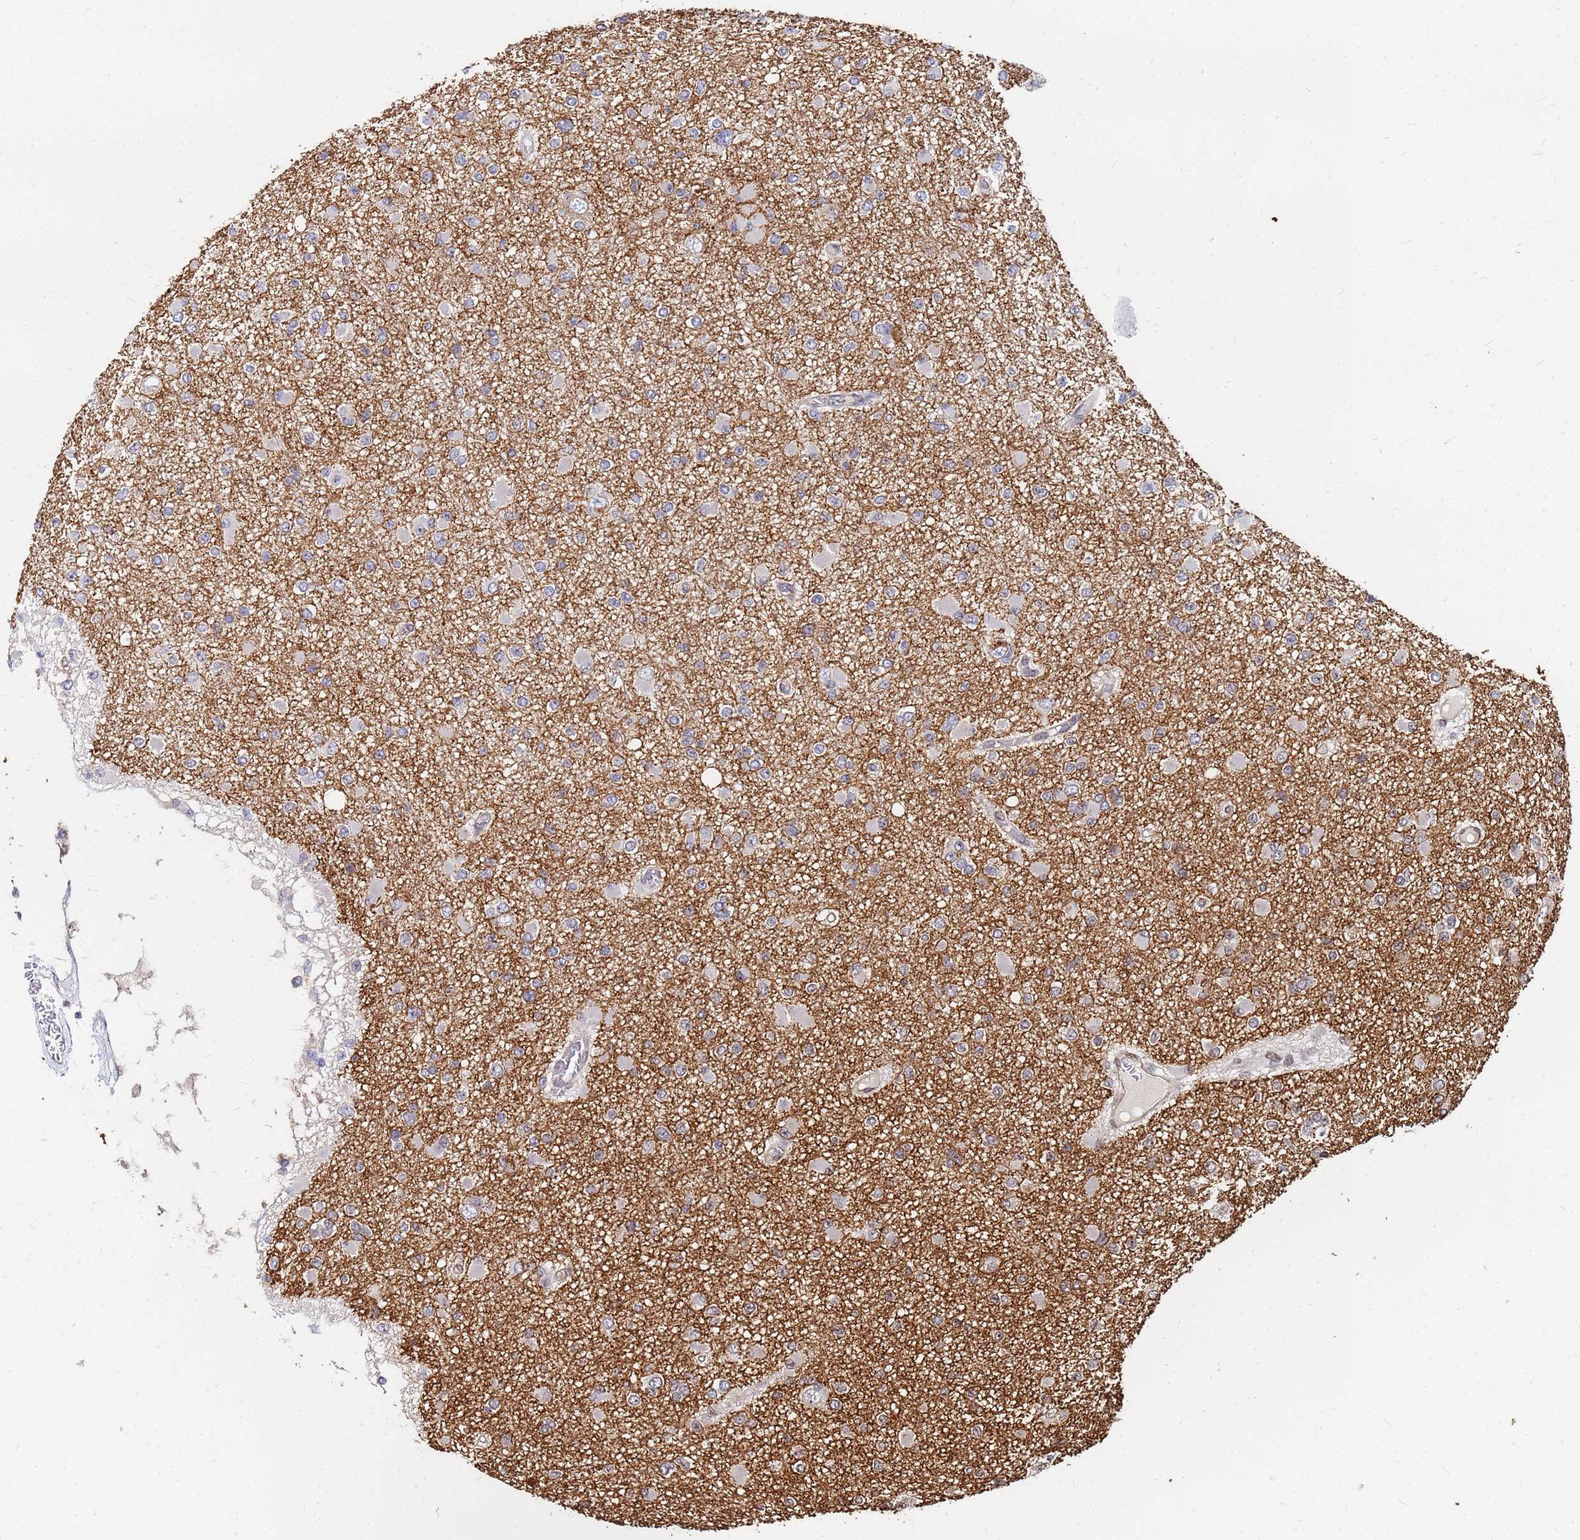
{"staining": {"intensity": "negative", "quantity": "none", "location": "none"}, "tissue": "glioma", "cell_type": "Tumor cells", "image_type": "cancer", "snomed": [{"axis": "morphology", "description": "Glioma, malignant, Low grade"}, {"axis": "topography", "description": "Brain"}], "caption": "High magnification brightfield microscopy of malignant low-grade glioma stained with DAB (3,3'-diaminobenzidine) (brown) and counterstained with hematoxylin (blue): tumor cells show no significant staining.", "gene": "BASP1", "patient": {"sex": "female", "age": 22}}